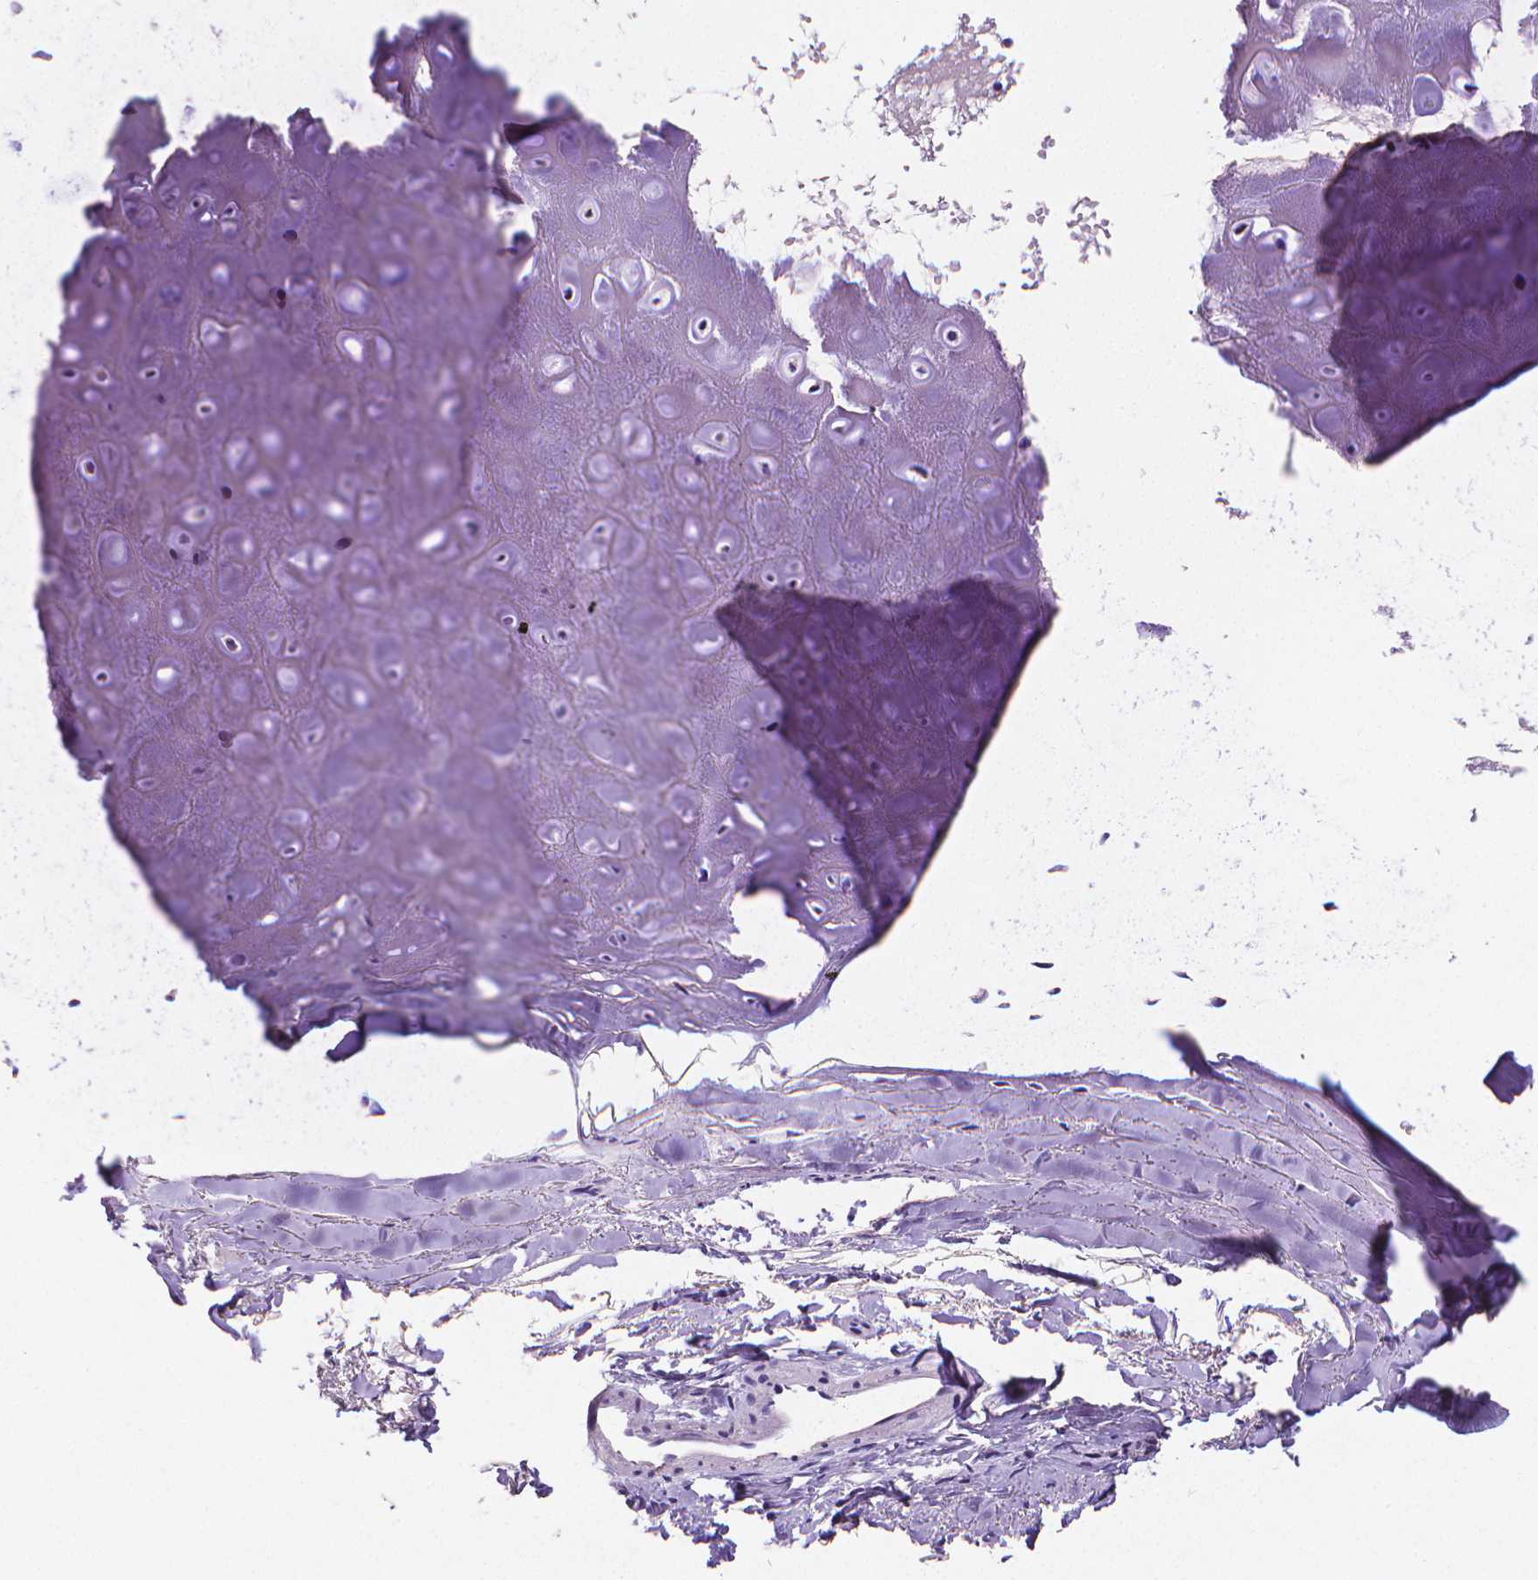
{"staining": {"intensity": "negative", "quantity": "none", "location": "none"}, "tissue": "adipose tissue", "cell_type": "Adipocytes", "image_type": "normal", "snomed": [{"axis": "morphology", "description": "Normal tissue, NOS"}, {"axis": "topography", "description": "Cartilage tissue"}], "caption": "Photomicrograph shows no significant protein staining in adipocytes of benign adipose tissue.", "gene": "CD4", "patient": {"sex": "male", "age": 65}}